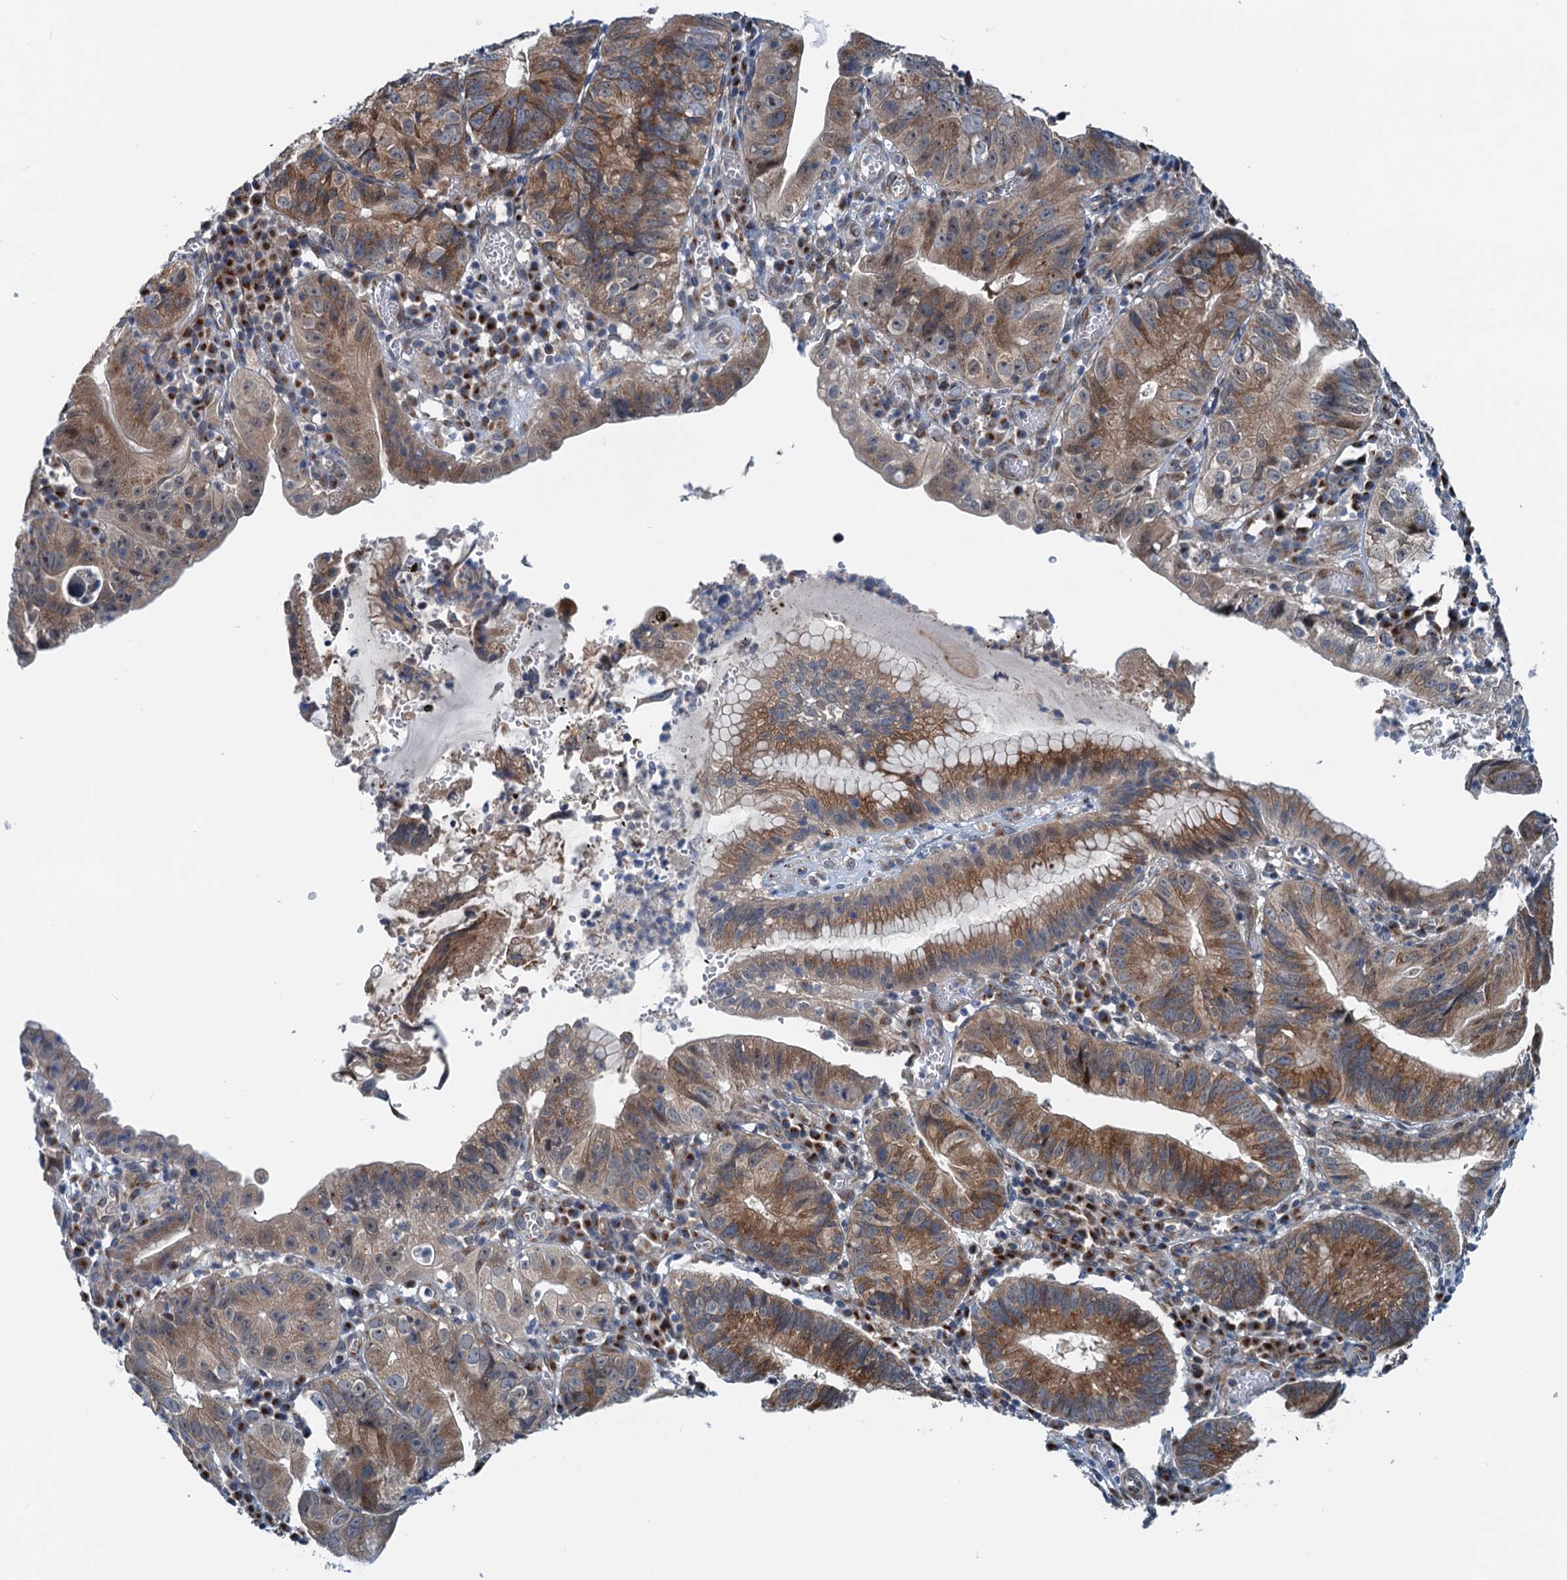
{"staining": {"intensity": "moderate", "quantity": ">75%", "location": "cytoplasmic/membranous"}, "tissue": "stomach cancer", "cell_type": "Tumor cells", "image_type": "cancer", "snomed": [{"axis": "morphology", "description": "Adenocarcinoma, NOS"}, {"axis": "topography", "description": "Stomach"}], "caption": "Brown immunohistochemical staining in adenocarcinoma (stomach) demonstrates moderate cytoplasmic/membranous positivity in approximately >75% of tumor cells.", "gene": "DYNC2I2", "patient": {"sex": "male", "age": 59}}